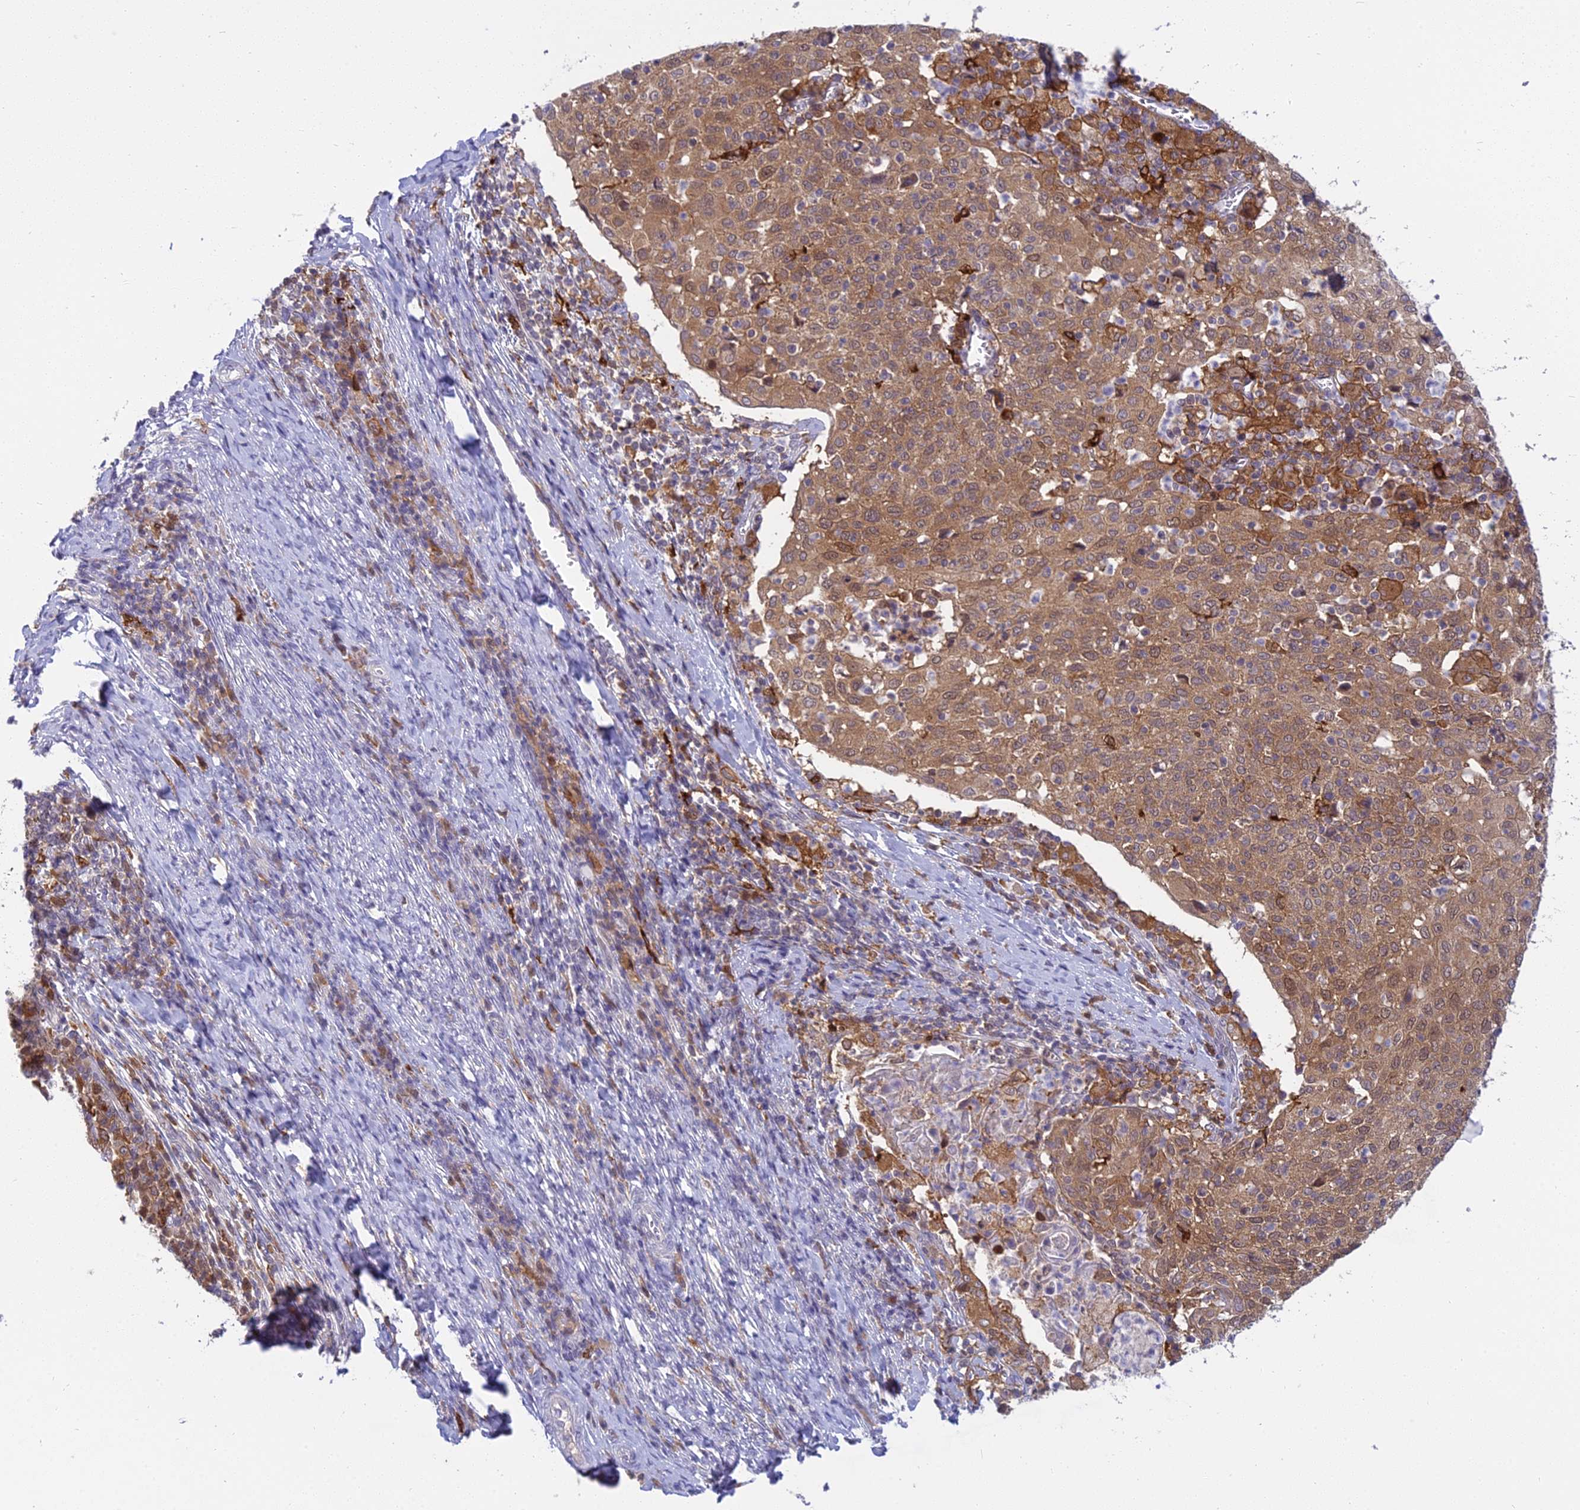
{"staining": {"intensity": "moderate", "quantity": ">75%", "location": "cytoplasmic/membranous"}, "tissue": "cervical cancer", "cell_type": "Tumor cells", "image_type": "cancer", "snomed": [{"axis": "morphology", "description": "Squamous cell carcinoma, NOS"}, {"axis": "topography", "description": "Cervix"}], "caption": "Immunohistochemical staining of human cervical squamous cell carcinoma shows medium levels of moderate cytoplasmic/membranous positivity in approximately >75% of tumor cells.", "gene": "UBE2G1", "patient": {"sex": "female", "age": 52}}